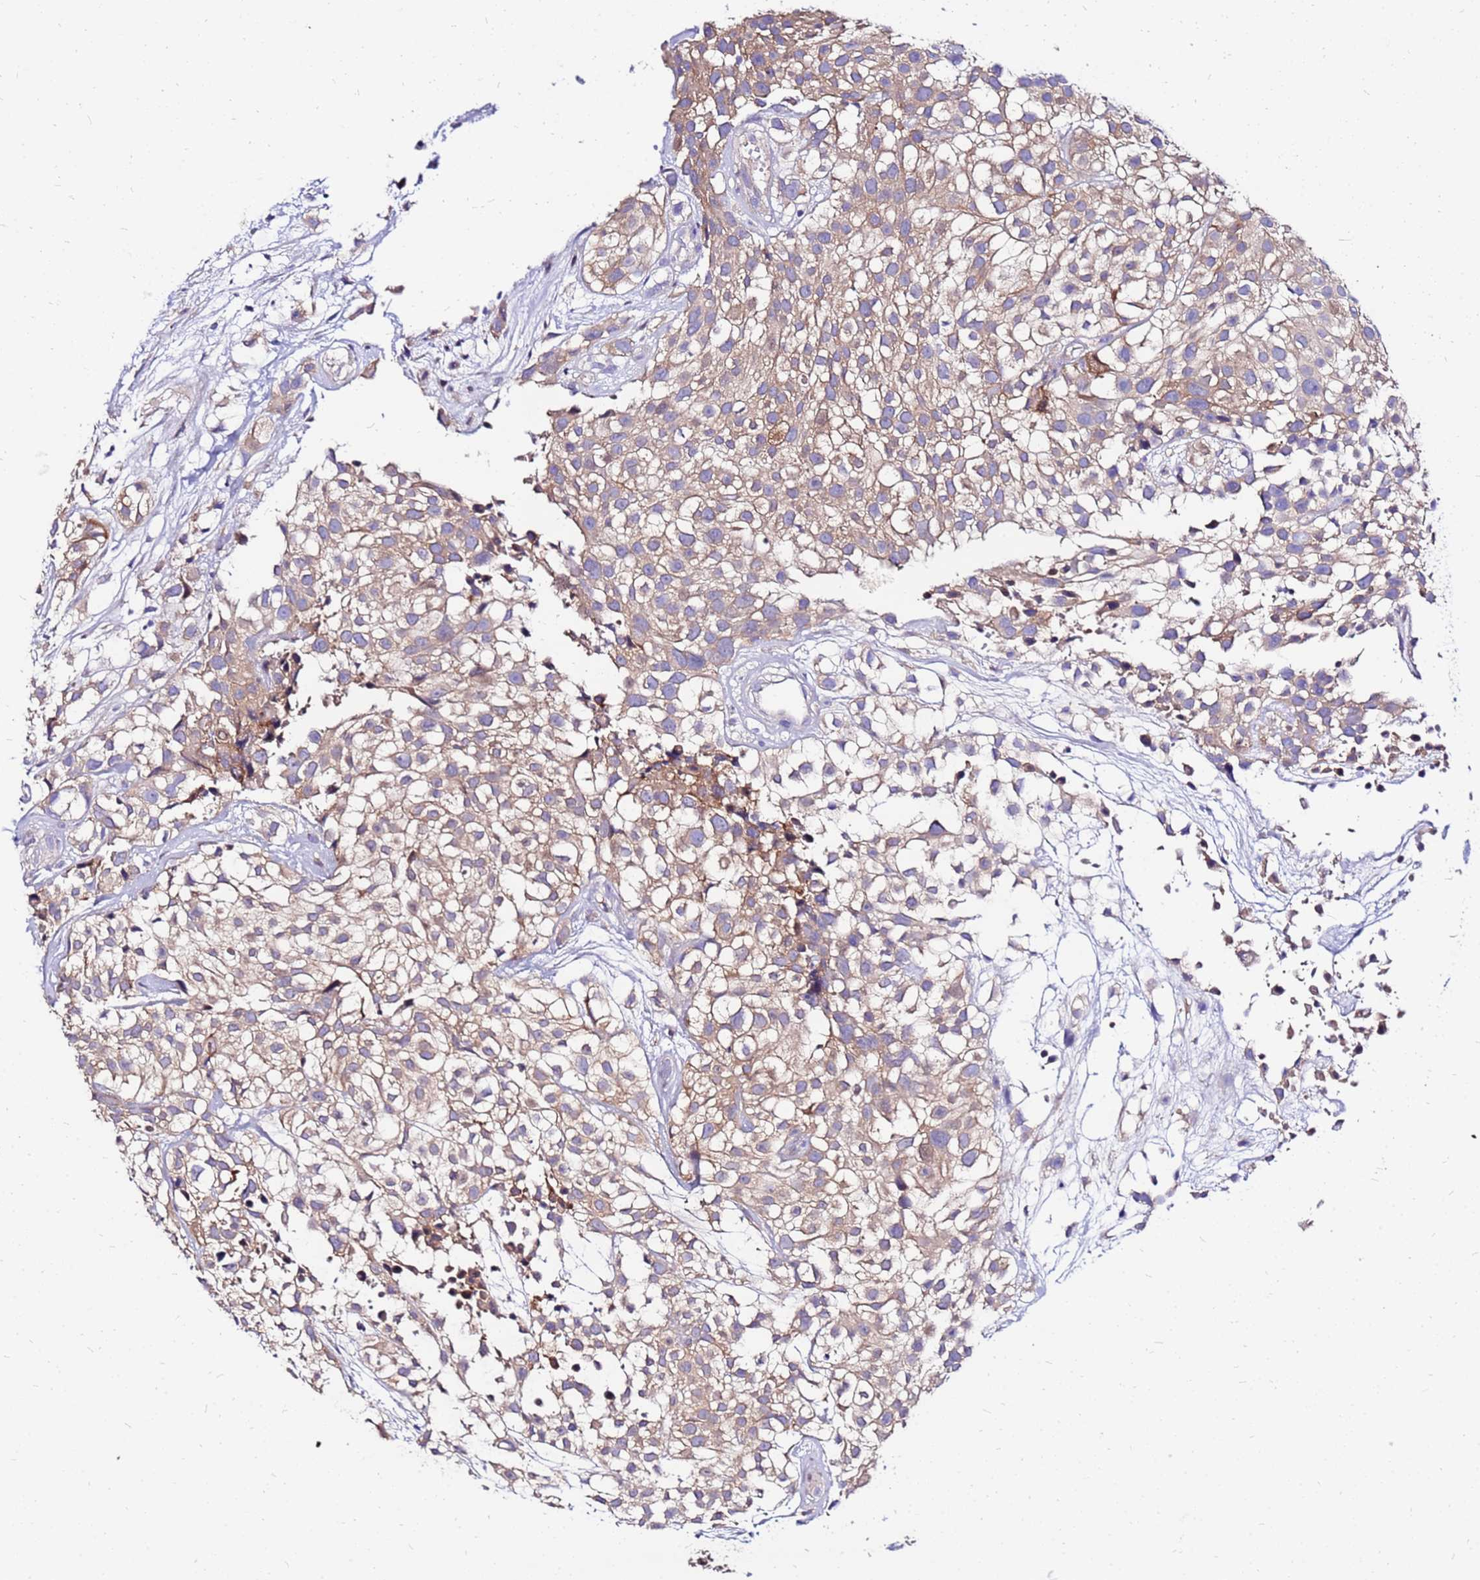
{"staining": {"intensity": "moderate", "quantity": ">75%", "location": "cytoplasmic/membranous"}, "tissue": "urothelial cancer", "cell_type": "Tumor cells", "image_type": "cancer", "snomed": [{"axis": "morphology", "description": "Urothelial carcinoma, High grade"}, {"axis": "topography", "description": "Urinary bladder"}], "caption": "Urothelial cancer tissue shows moderate cytoplasmic/membranous staining in about >75% of tumor cells, visualized by immunohistochemistry. (DAB = brown stain, brightfield microscopy at high magnification).", "gene": "ARHGEF5", "patient": {"sex": "male", "age": 56}}